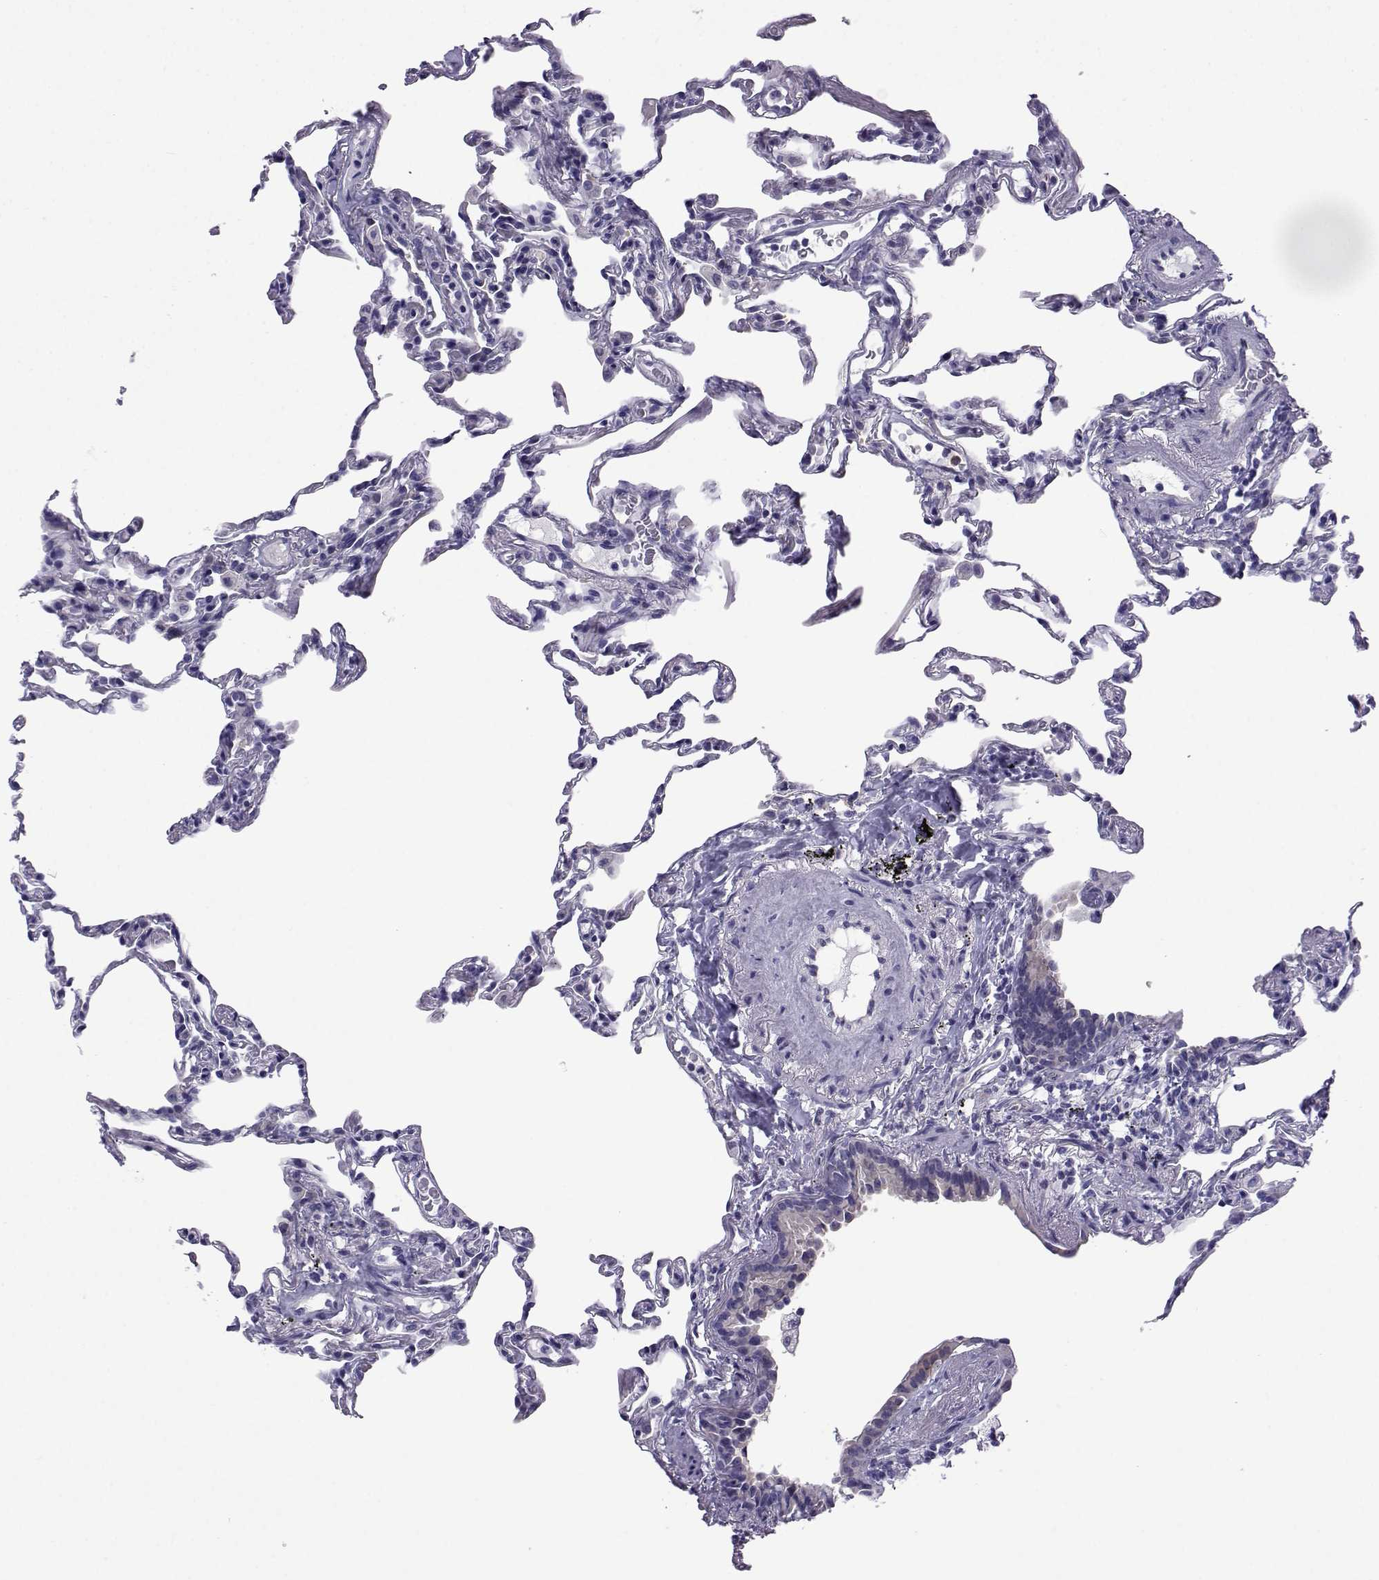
{"staining": {"intensity": "negative", "quantity": "none", "location": "none"}, "tissue": "lung", "cell_type": "Alveolar cells", "image_type": "normal", "snomed": [{"axis": "morphology", "description": "Normal tissue, NOS"}, {"axis": "topography", "description": "Lung"}], "caption": "Micrograph shows no protein expression in alveolar cells of normal lung. The staining was performed using DAB to visualize the protein expression in brown, while the nuclei were stained in blue with hematoxylin (Magnification: 20x).", "gene": "COL22A1", "patient": {"sex": "female", "age": 57}}